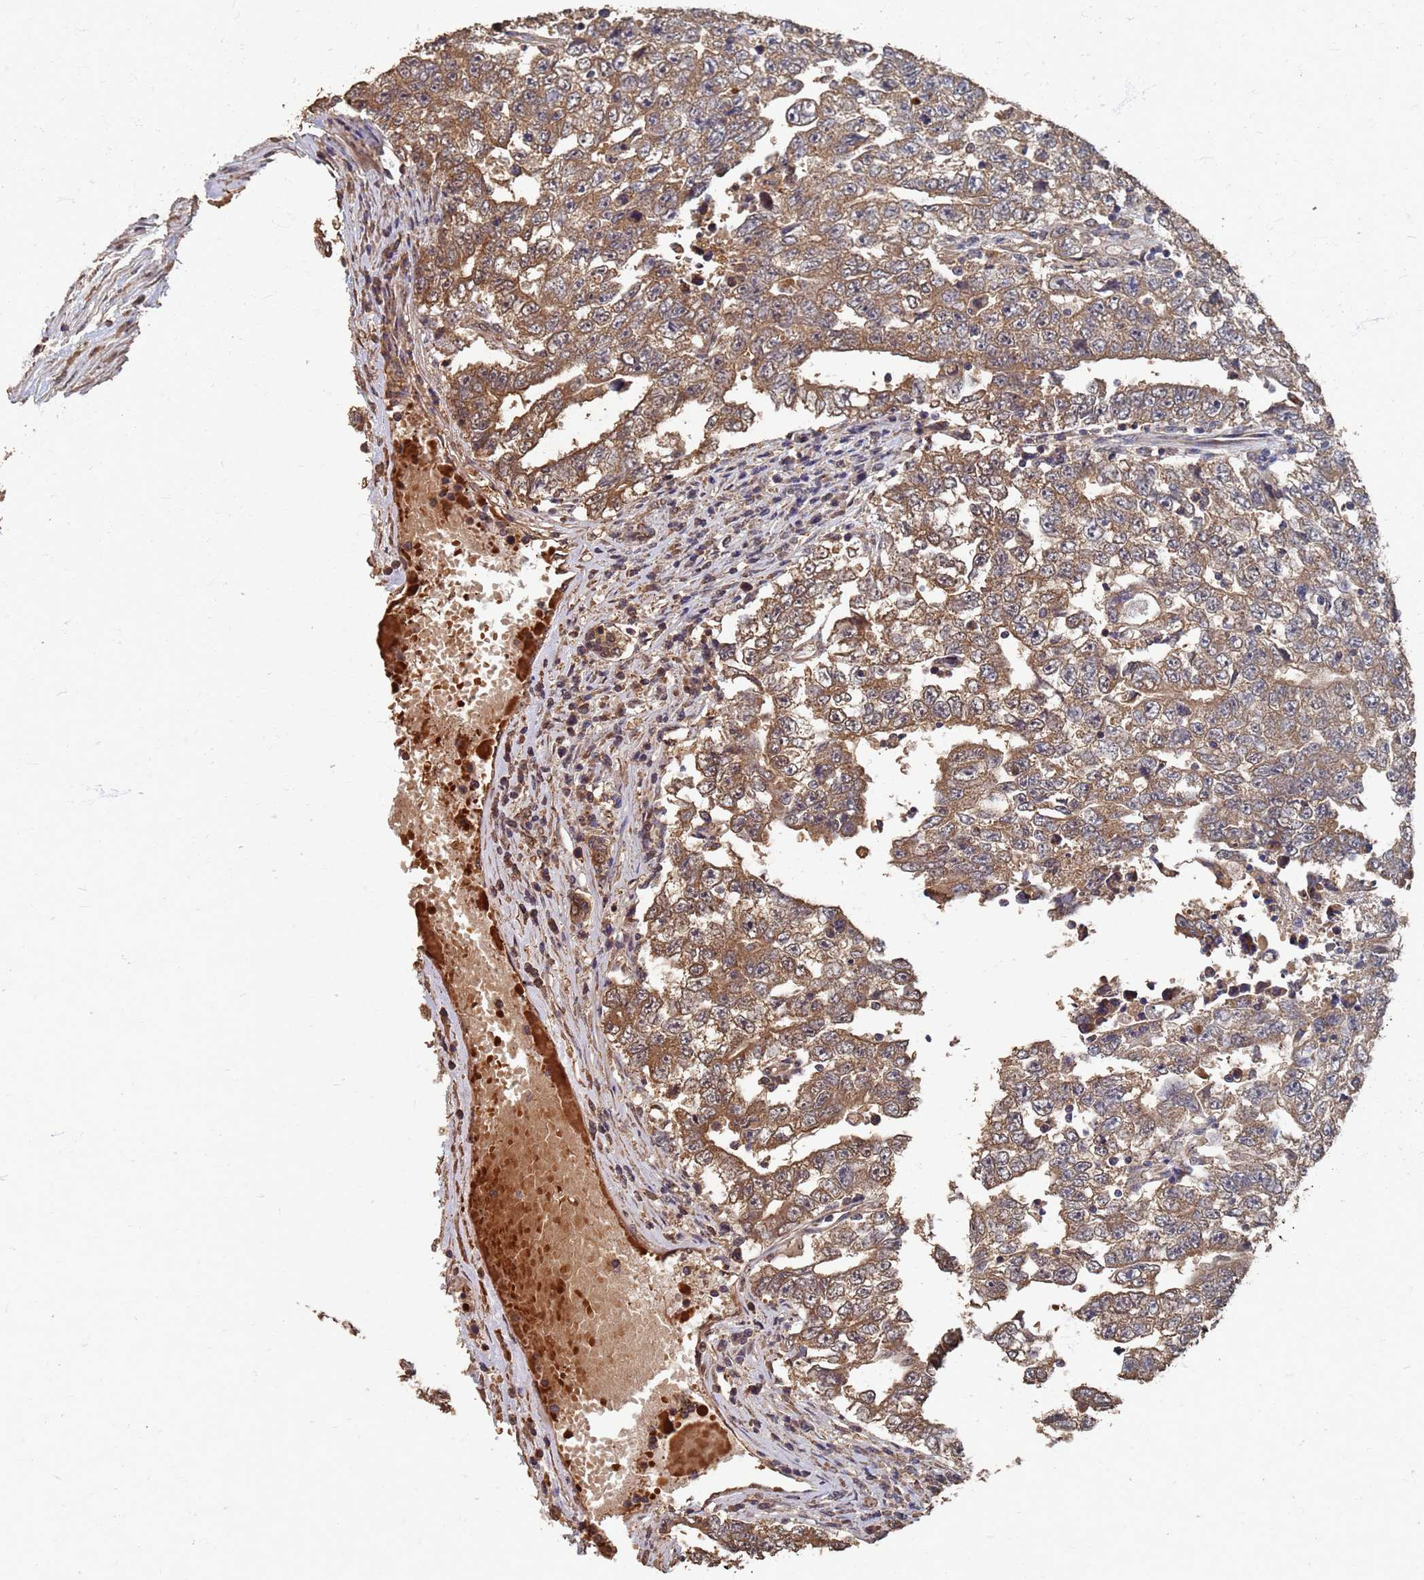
{"staining": {"intensity": "moderate", "quantity": ">75%", "location": "cytoplasmic/membranous"}, "tissue": "testis cancer", "cell_type": "Tumor cells", "image_type": "cancer", "snomed": [{"axis": "morphology", "description": "Carcinoma, Embryonal, NOS"}, {"axis": "topography", "description": "Testis"}], "caption": "Immunohistochemistry photomicrograph of neoplastic tissue: testis cancer stained using IHC shows medium levels of moderate protein expression localized specifically in the cytoplasmic/membranous of tumor cells, appearing as a cytoplasmic/membranous brown color.", "gene": "DPH5", "patient": {"sex": "male", "age": 25}}